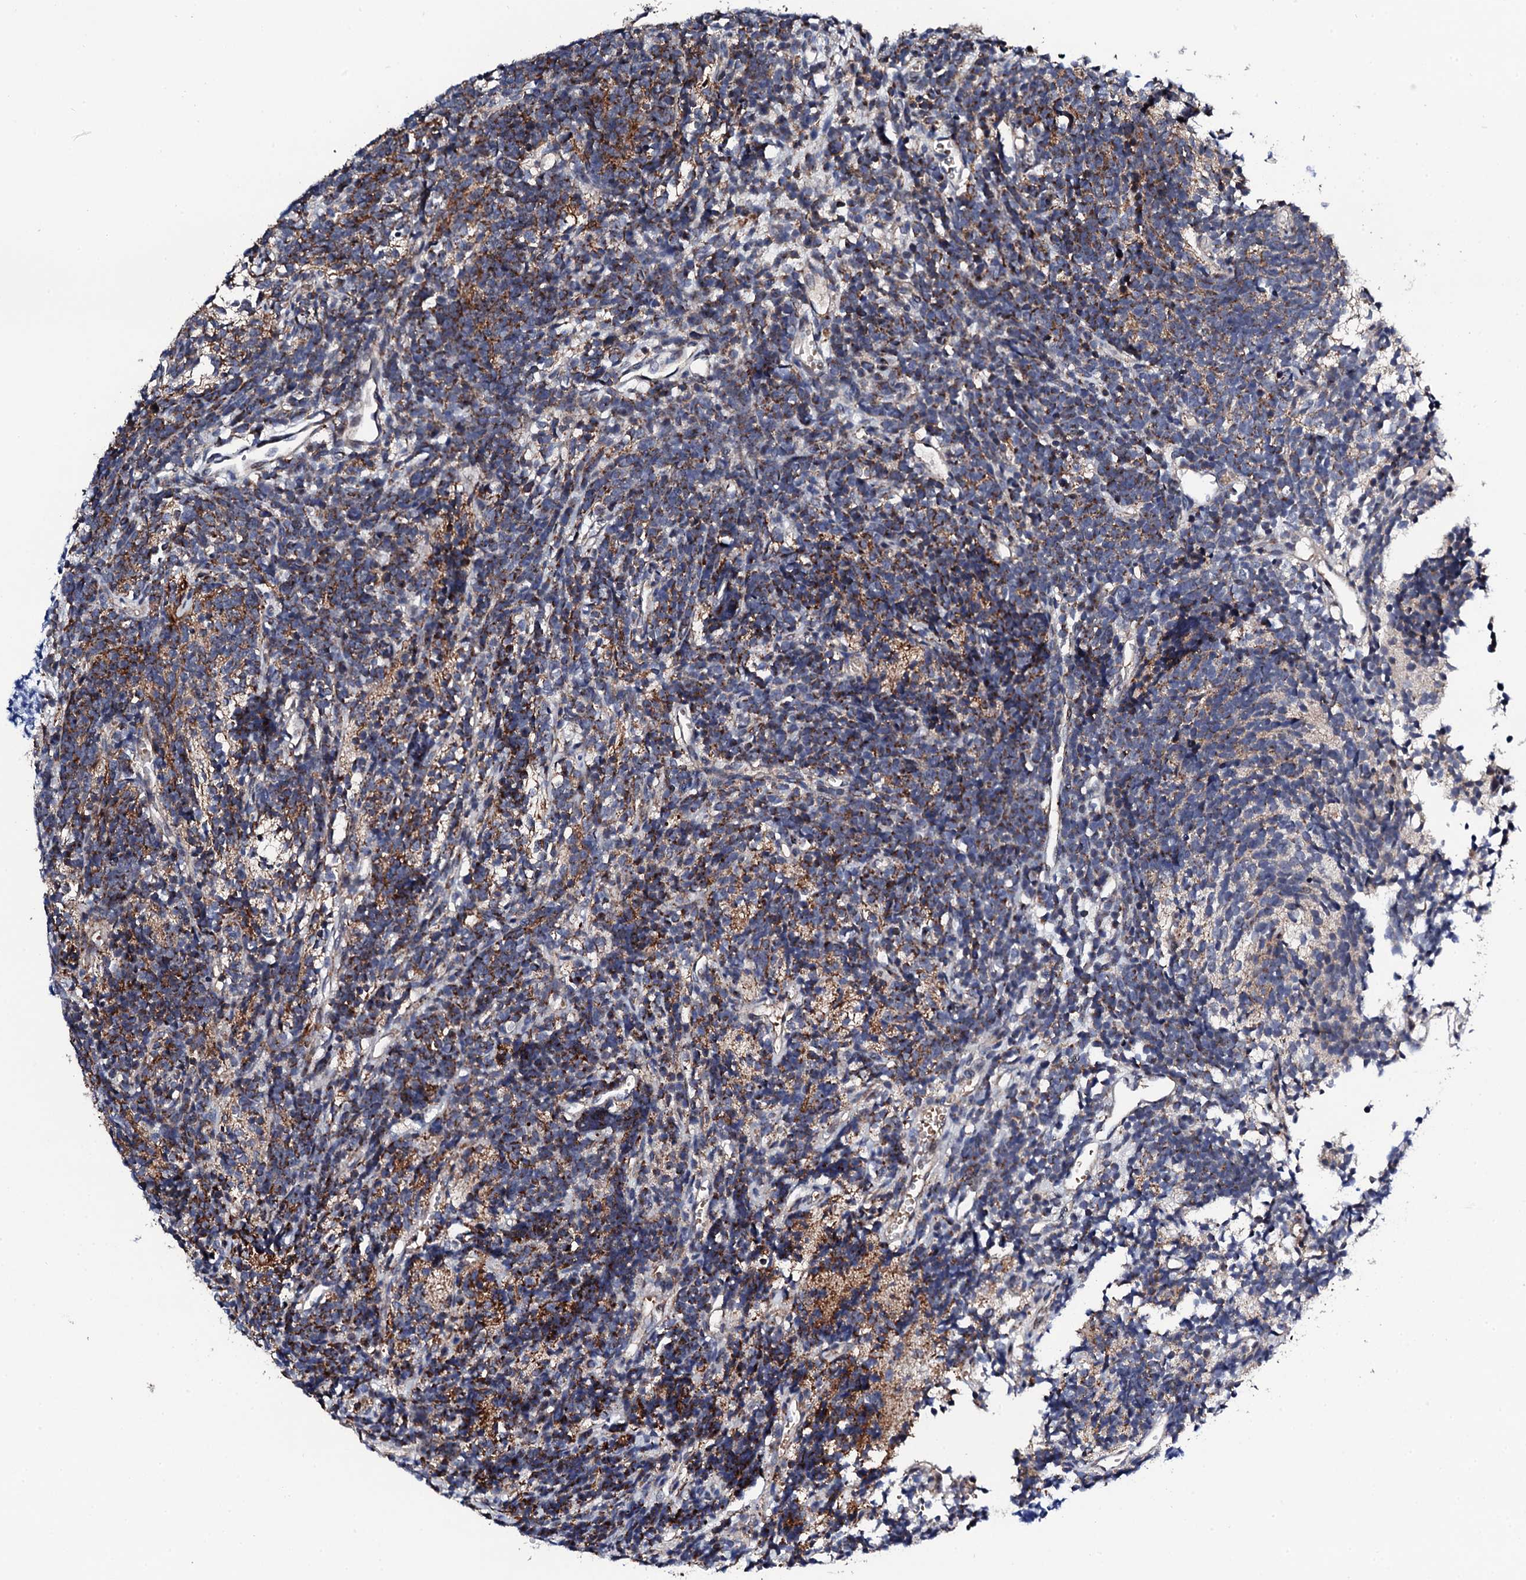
{"staining": {"intensity": "moderate", "quantity": "25%-75%", "location": "cytoplasmic/membranous"}, "tissue": "glioma", "cell_type": "Tumor cells", "image_type": "cancer", "snomed": [{"axis": "morphology", "description": "Glioma, malignant, Low grade"}, {"axis": "topography", "description": "Brain"}], "caption": "High-power microscopy captured an immunohistochemistry (IHC) histopathology image of malignant glioma (low-grade), revealing moderate cytoplasmic/membranous staining in about 25%-75% of tumor cells. (IHC, brightfield microscopy, high magnification).", "gene": "COG4", "patient": {"sex": "female", "age": 1}}